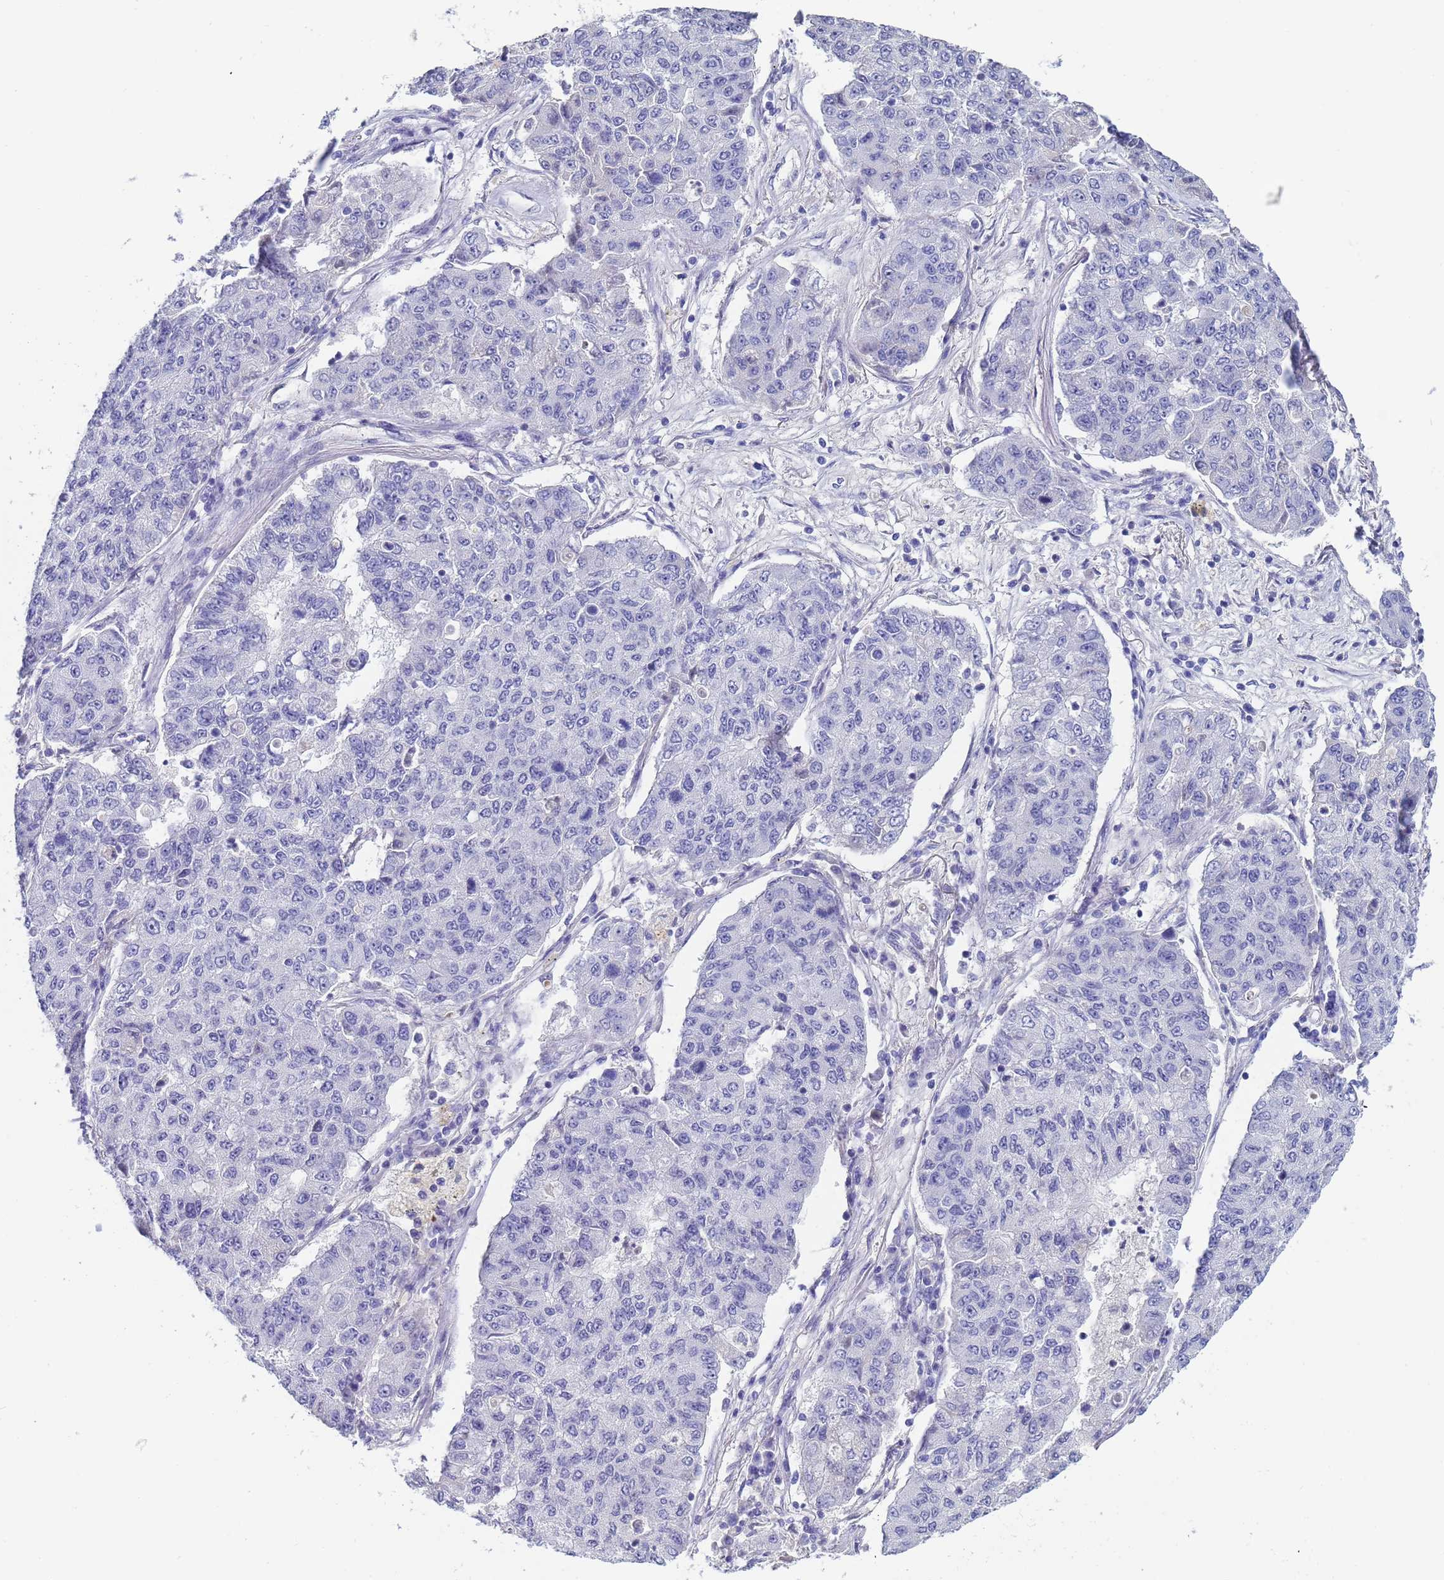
{"staining": {"intensity": "negative", "quantity": "none", "location": "none"}, "tissue": "lung cancer", "cell_type": "Tumor cells", "image_type": "cancer", "snomed": [{"axis": "morphology", "description": "Squamous cell carcinoma, NOS"}, {"axis": "topography", "description": "Lung"}], "caption": "Photomicrograph shows no protein staining in tumor cells of lung squamous cell carcinoma tissue.", "gene": "CTRC", "patient": {"sex": "male", "age": 74}}